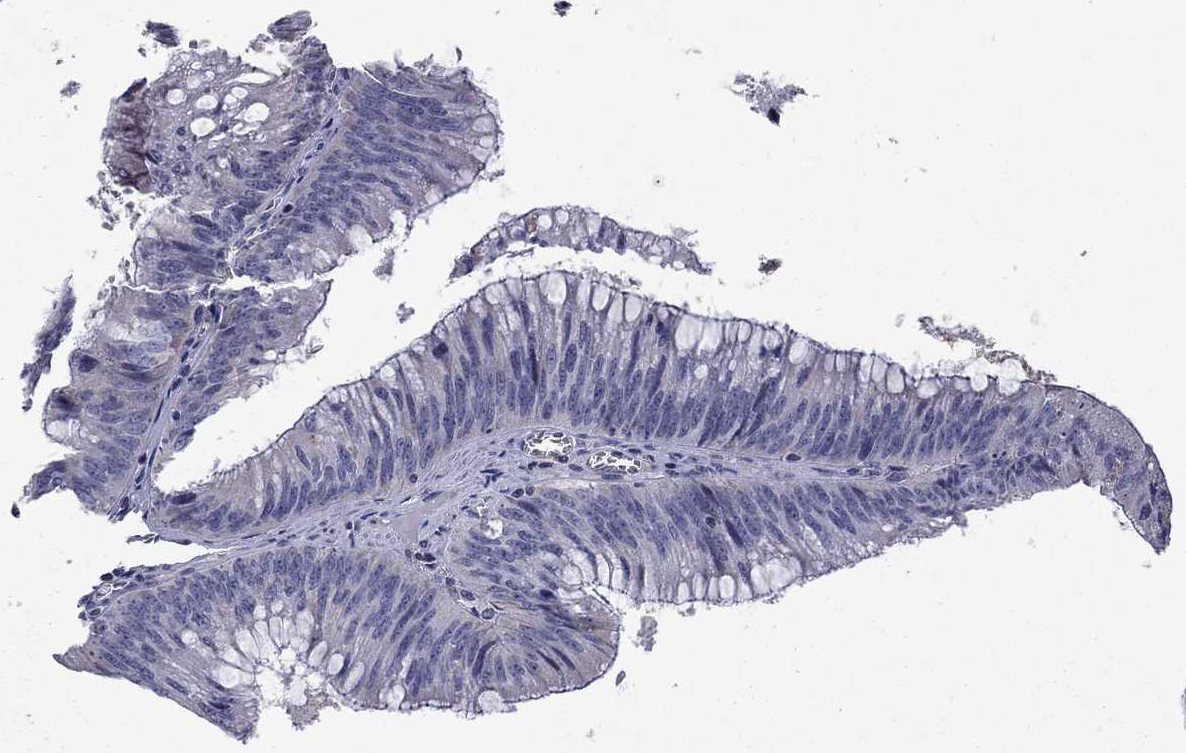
{"staining": {"intensity": "moderate", "quantity": "<25%", "location": "cytoplasmic/membranous"}, "tissue": "colorectal cancer", "cell_type": "Tumor cells", "image_type": "cancer", "snomed": [{"axis": "morphology", "description": "Adenocarcinoma, NOS"}, {"axis": "topography", "description": "Rectum"}], "caption": "Immunohistochemical staining of human colorectal cancer reveals low levels of moderate cytoplasmic/membranous protein positivity in about <25% of tumor cells.", "gene": "SLC4A10", "patient": {"sex": "female", "age": 72}}